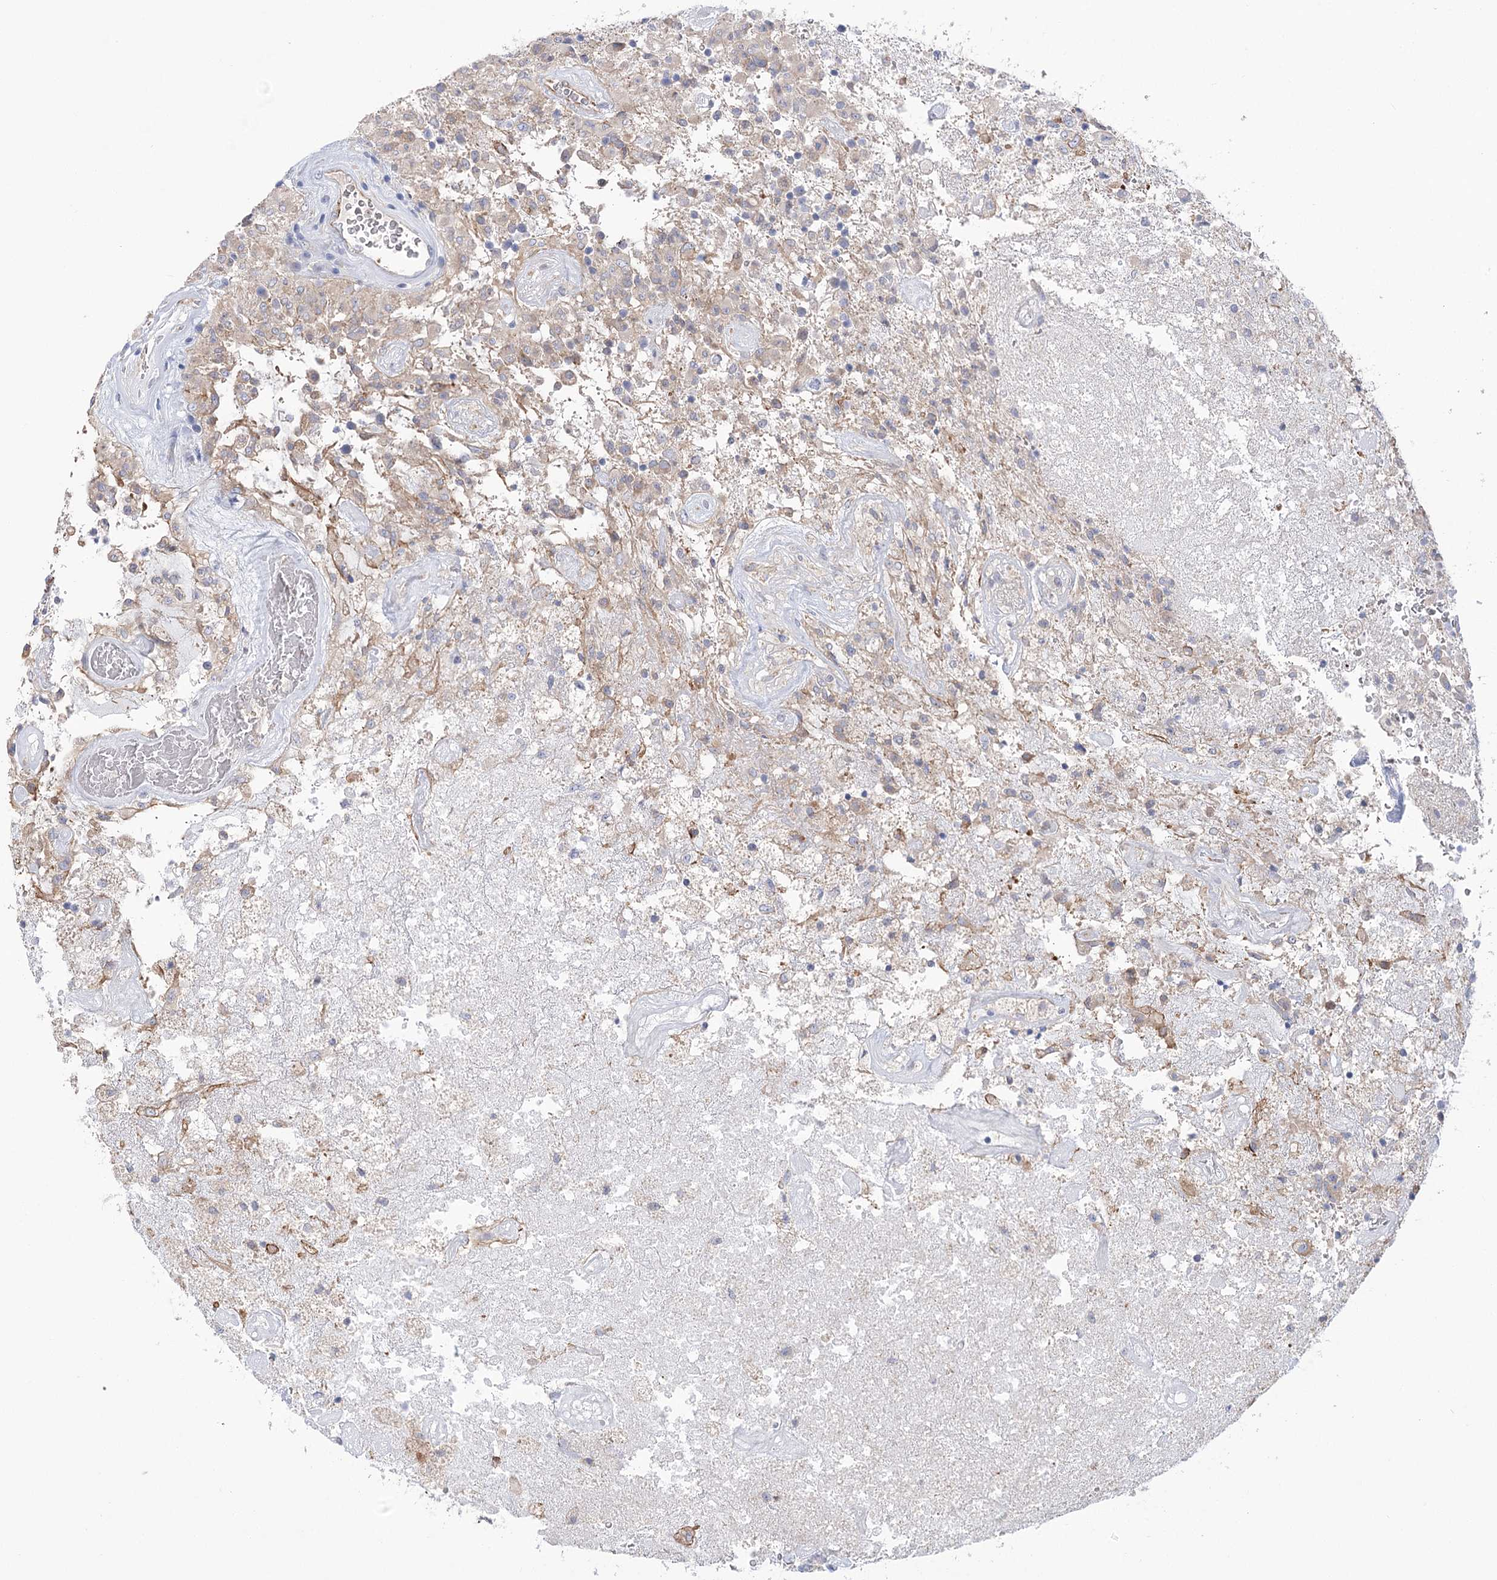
{"staining": {"intensity": "negative", "quantity": "none", "location": "none"}, "tissue": "glioma", "cell_type": "Tumor cells", "image_type": "cancer", "snomed": [{"axis": "morphology", "description": "Glioma, malignant, High grade"}, {"axis": "topography", "description": "Brain"}], "caption": "The immunohistochemistry histopathology image has no significant positivity in tumor cells of malignant glioma (high-grade) tissue.", "gene": "WASHC3", "patient": {"sex": "female", "age": 57}}